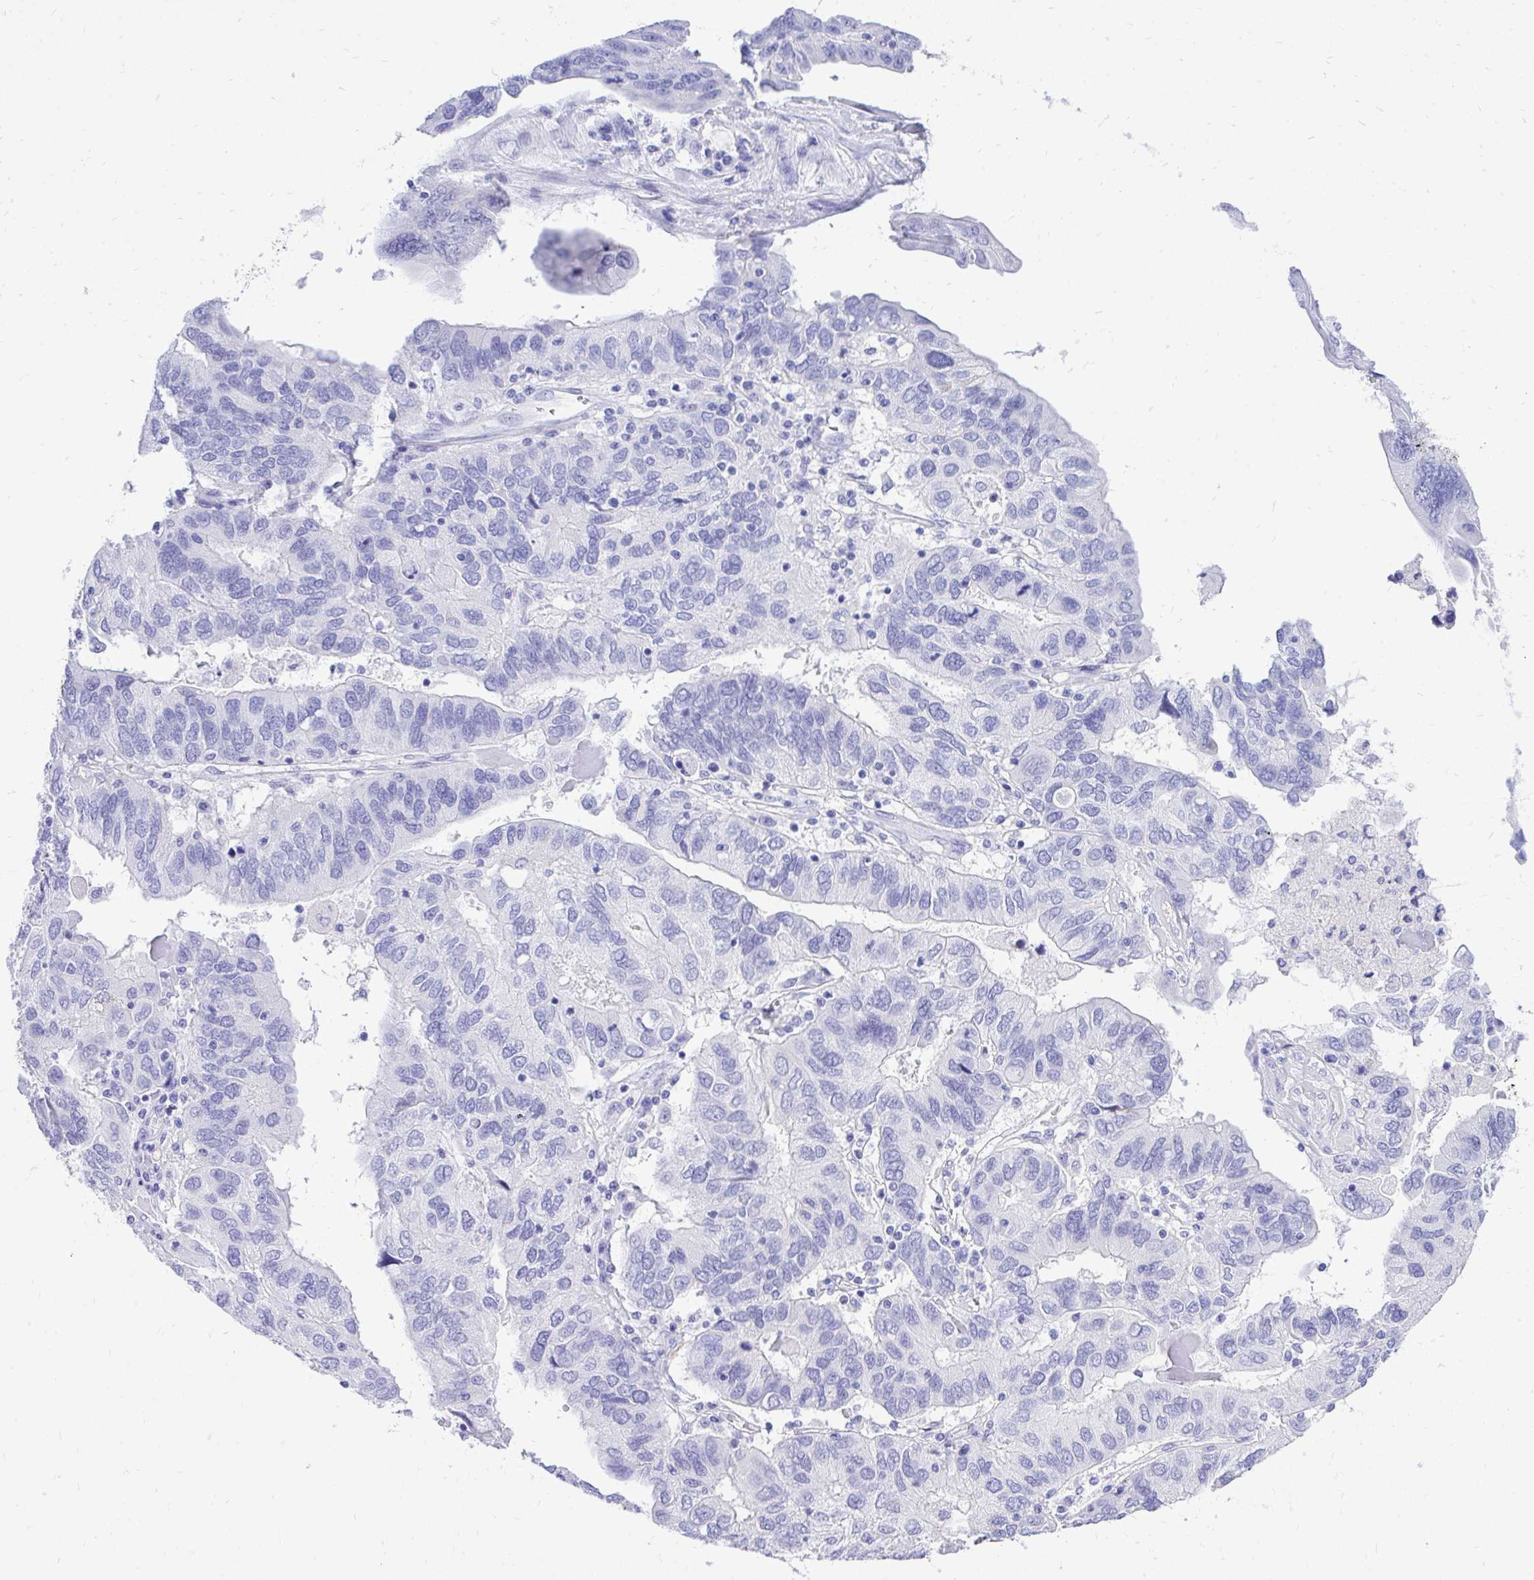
{"staining": {"intensity": "negative", "quantity": "none", "location": "none"}, "tissue": "ovarian cancer", "cell_type": "Tumor cells", "image_type": "cancer", "snomed": [{"axis": "morphology", "description": "Cystadenocarcinoma, serous, NOS"}, {"axis": "topography", "description": "Ovary"}], "caption": "There is no significant staining in tumor cells of ovarian cancer.", "gene": "MON1A", "patient": {"sex": "female", "age": 79}}